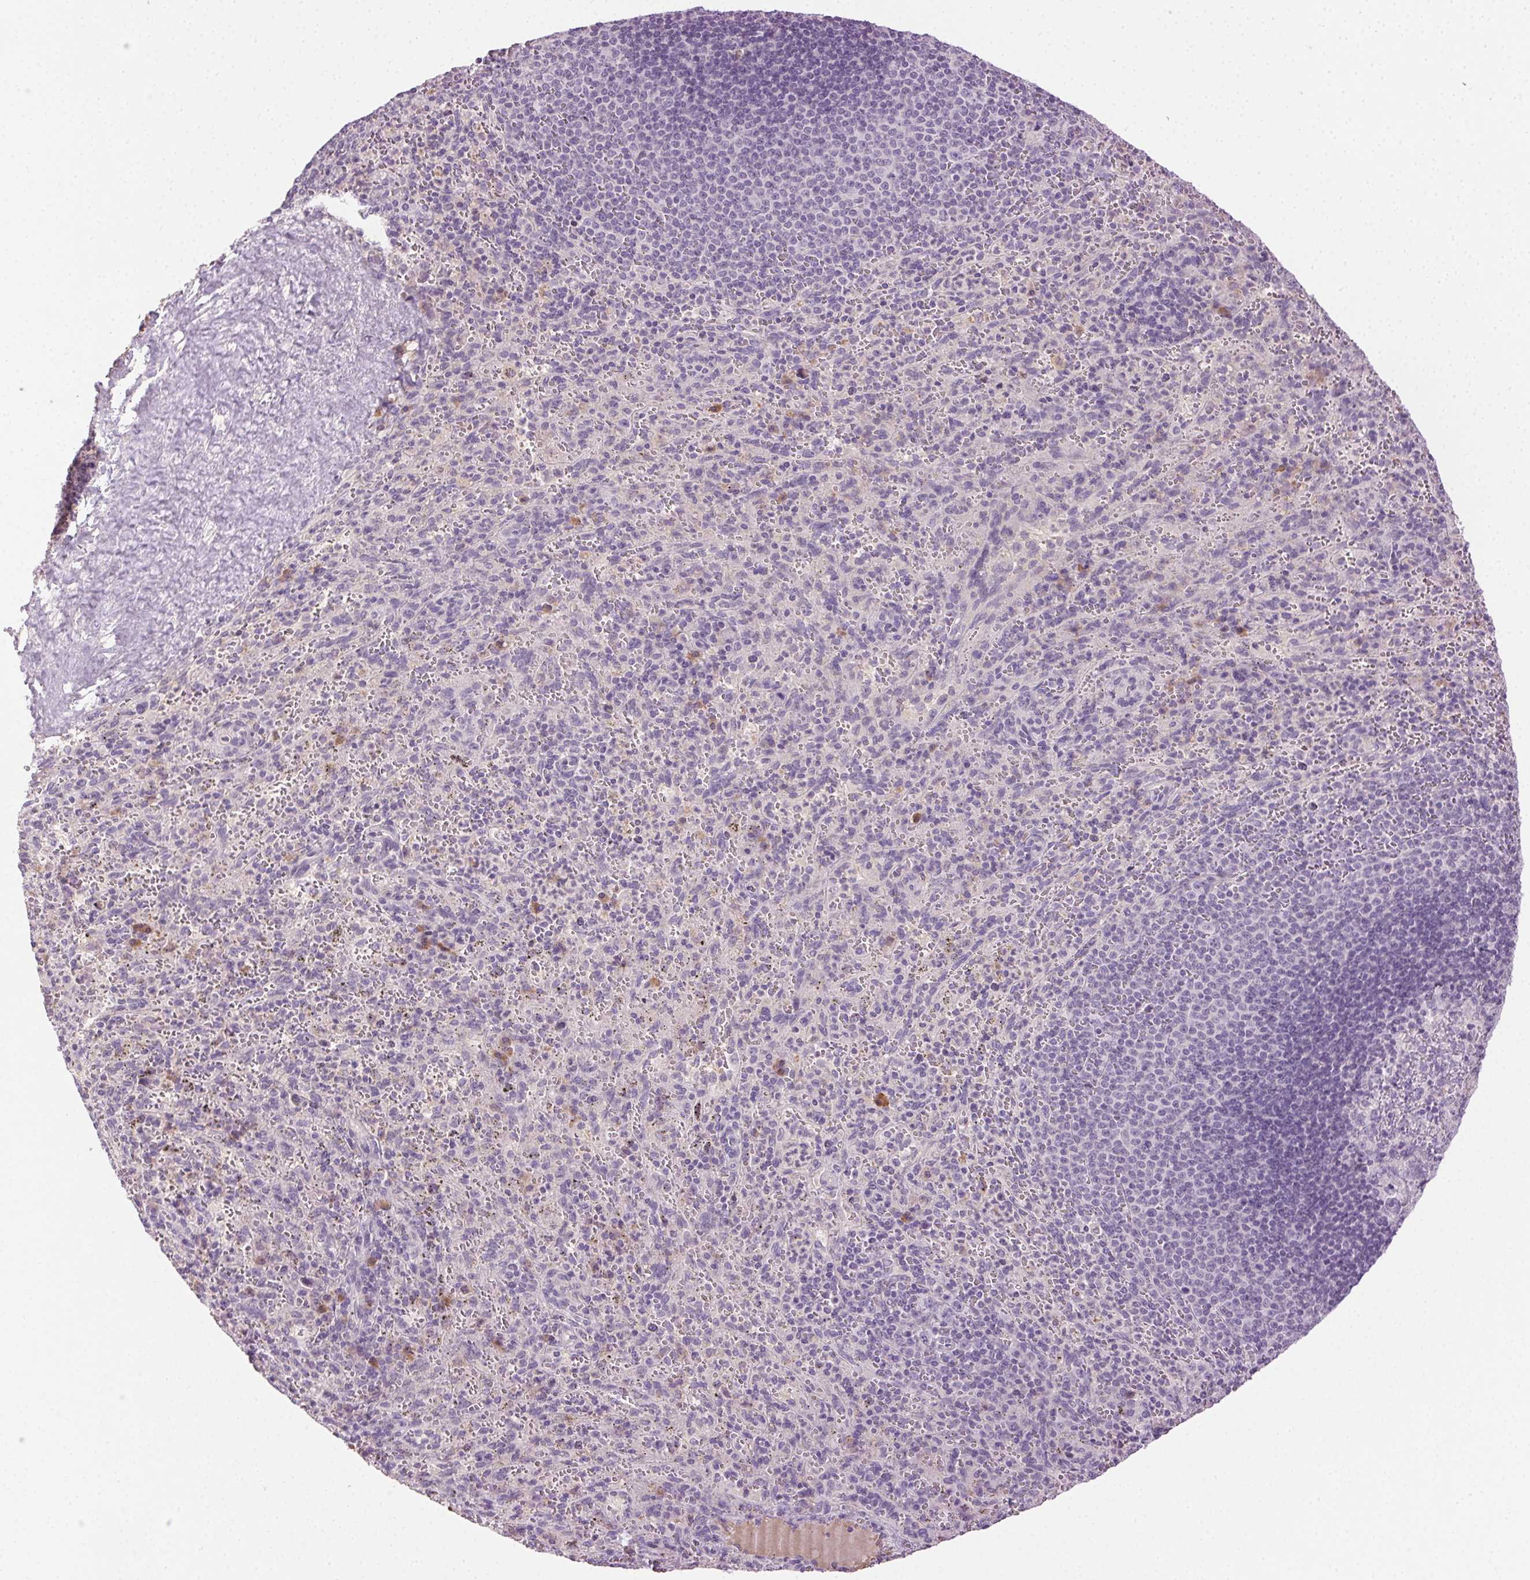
{"staining": {"intensity": "negative", "quantity": "none", "location": "none"}, "tissue": "spleen", "cell_type": "Cells in red pulp", "image_type": "normal", "snomed": [{"axis": "morphology", "description": "Normal tissue, NOS"}, {"axis": "topography", "description": "Spleen"}], "caption": "High power microscopy image of an IHC micrograph of normal spleen, revealing no significant positivity in cells in red pulp.", "gene": "BPIFB2", "patient": {"sex": "male", "age": 57}}